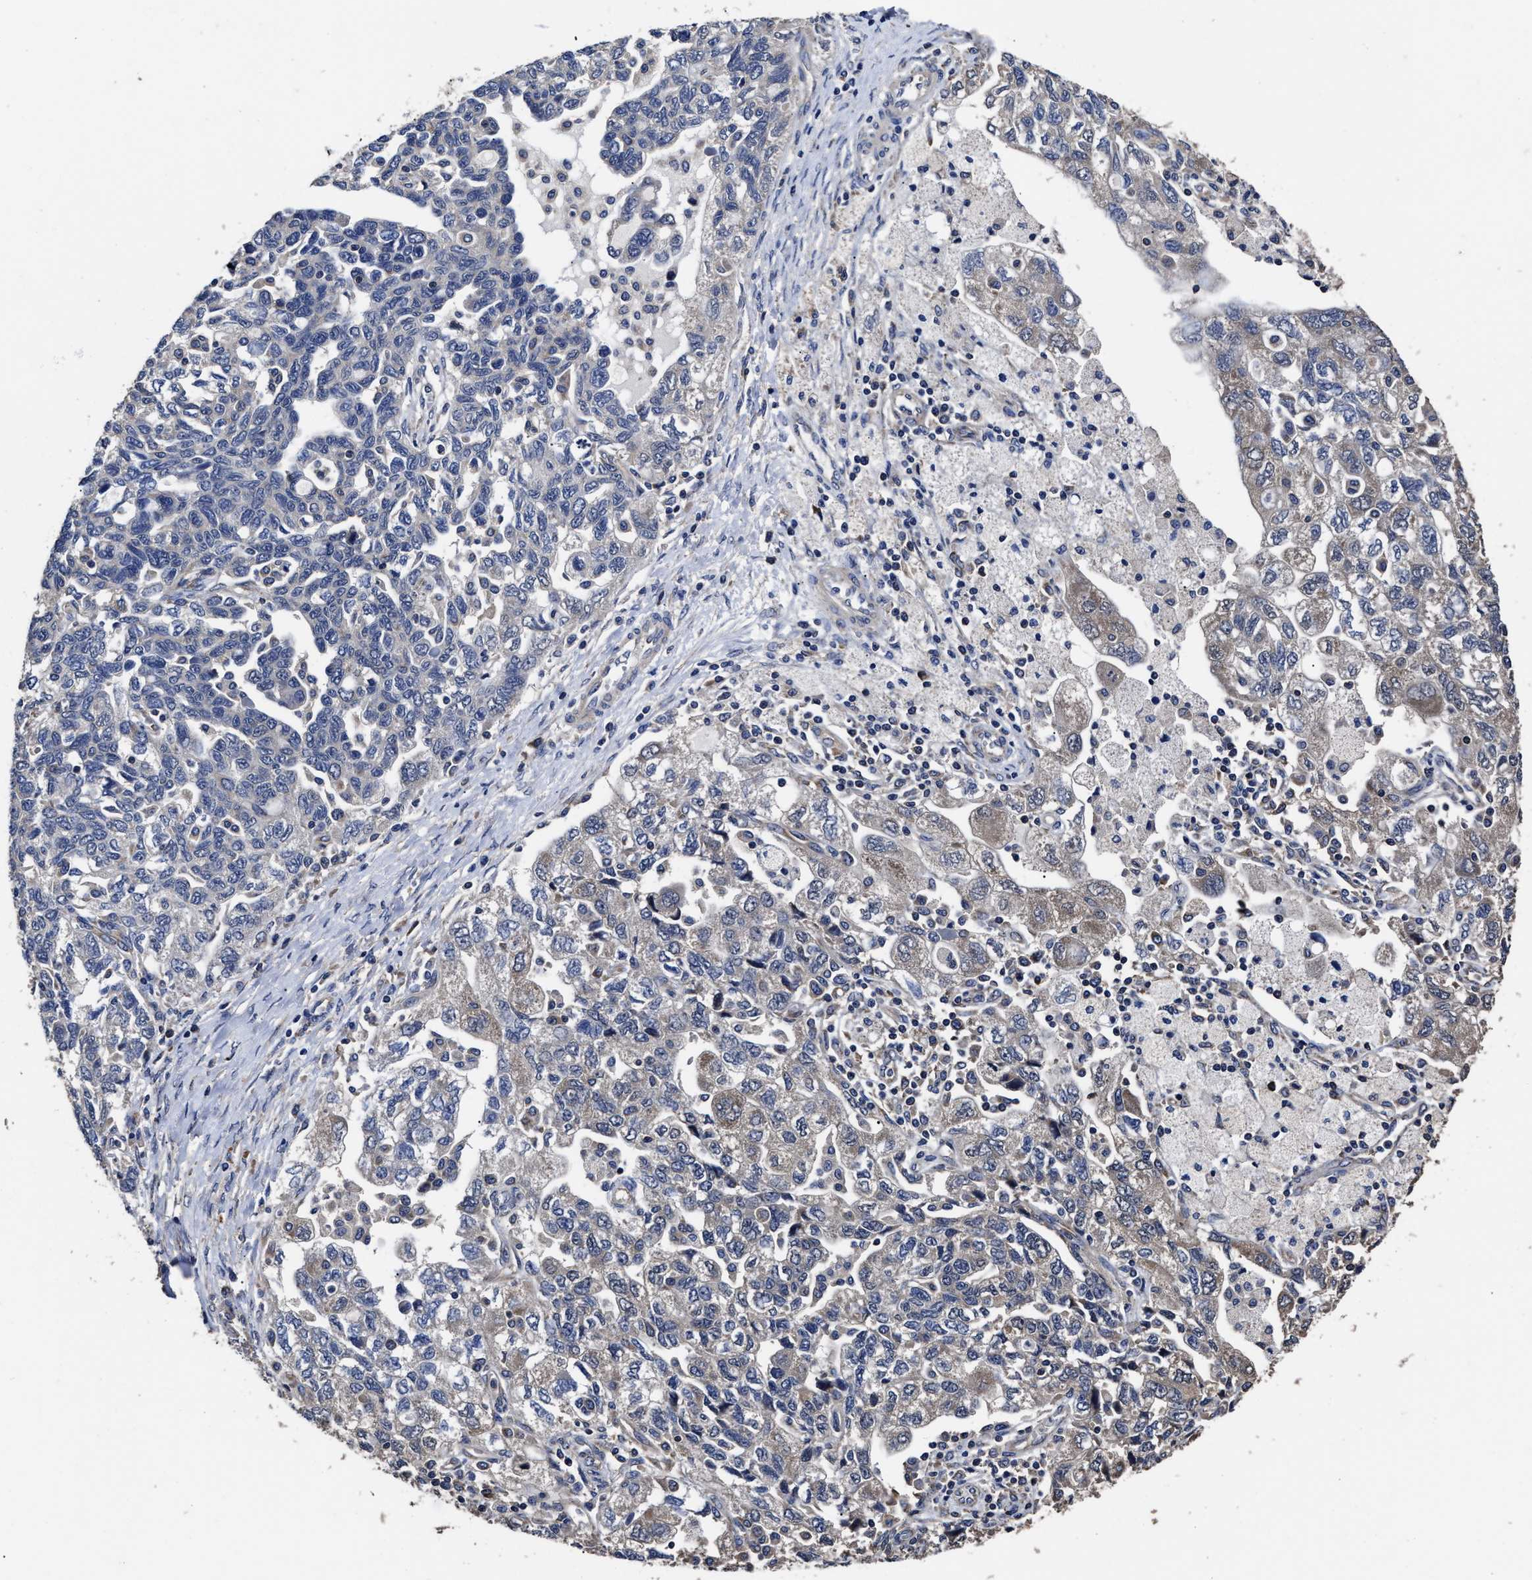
{"staining": {"intensity": "negative", "quantity": "none", "location": "none"}, "tissue": "ovarian cancer", "cell_type": "Tumor cells", "image_type": "cancer", "snomed": [{"axis": "morphology", "description": "Carcinoma, NOS"}, {"axis": "morphology", "description": "Cystadenocarcinoma, serous, NOS"}, {"axis": "topography", "description": "Ovary"}], "caption": "Tumor cells are negative for protein expression in human ovarian cancer.", "gene": "AVEN", "patient": {"sex": "female", "age": 69}}